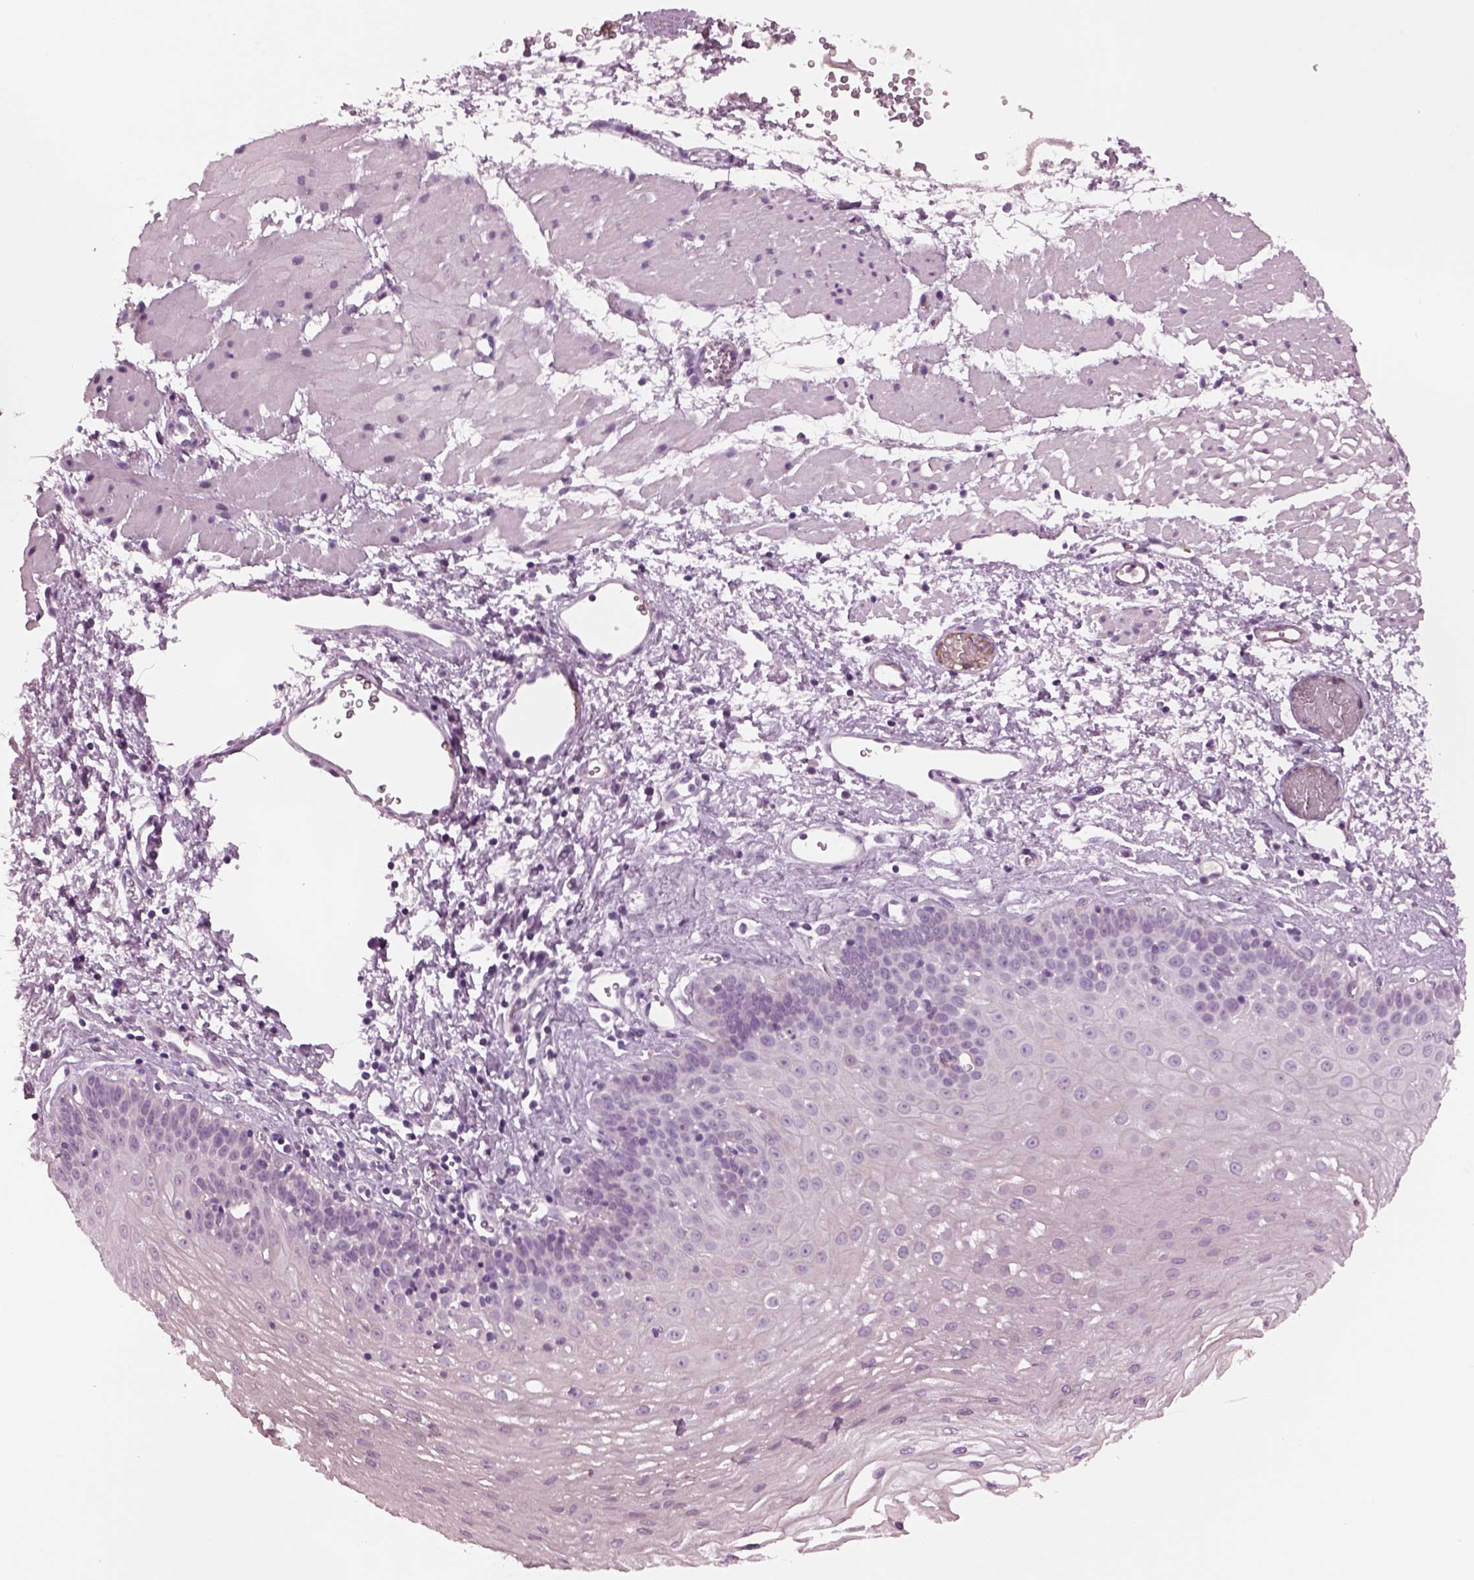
{"staining": {"intensity": "negative", "quantity": "none", "location": "none"}, "tissue": "esophagus", "cell_type": "Squamous epithelial cells", "image_type": "normal", "snomed": [{"axis": "morphology", "description": "Normal tissue, NOS"}, {"axis": "topography", "description": "Esophagus"}], "caption": "IHC histopathology image of benign esophagus stained for a protein (brown), which shows no expression in squamous epithelial cells. Nuclei are stained in blue.", "gene": "CYLC1", "patient": {"sex": "female", "age": 62}}